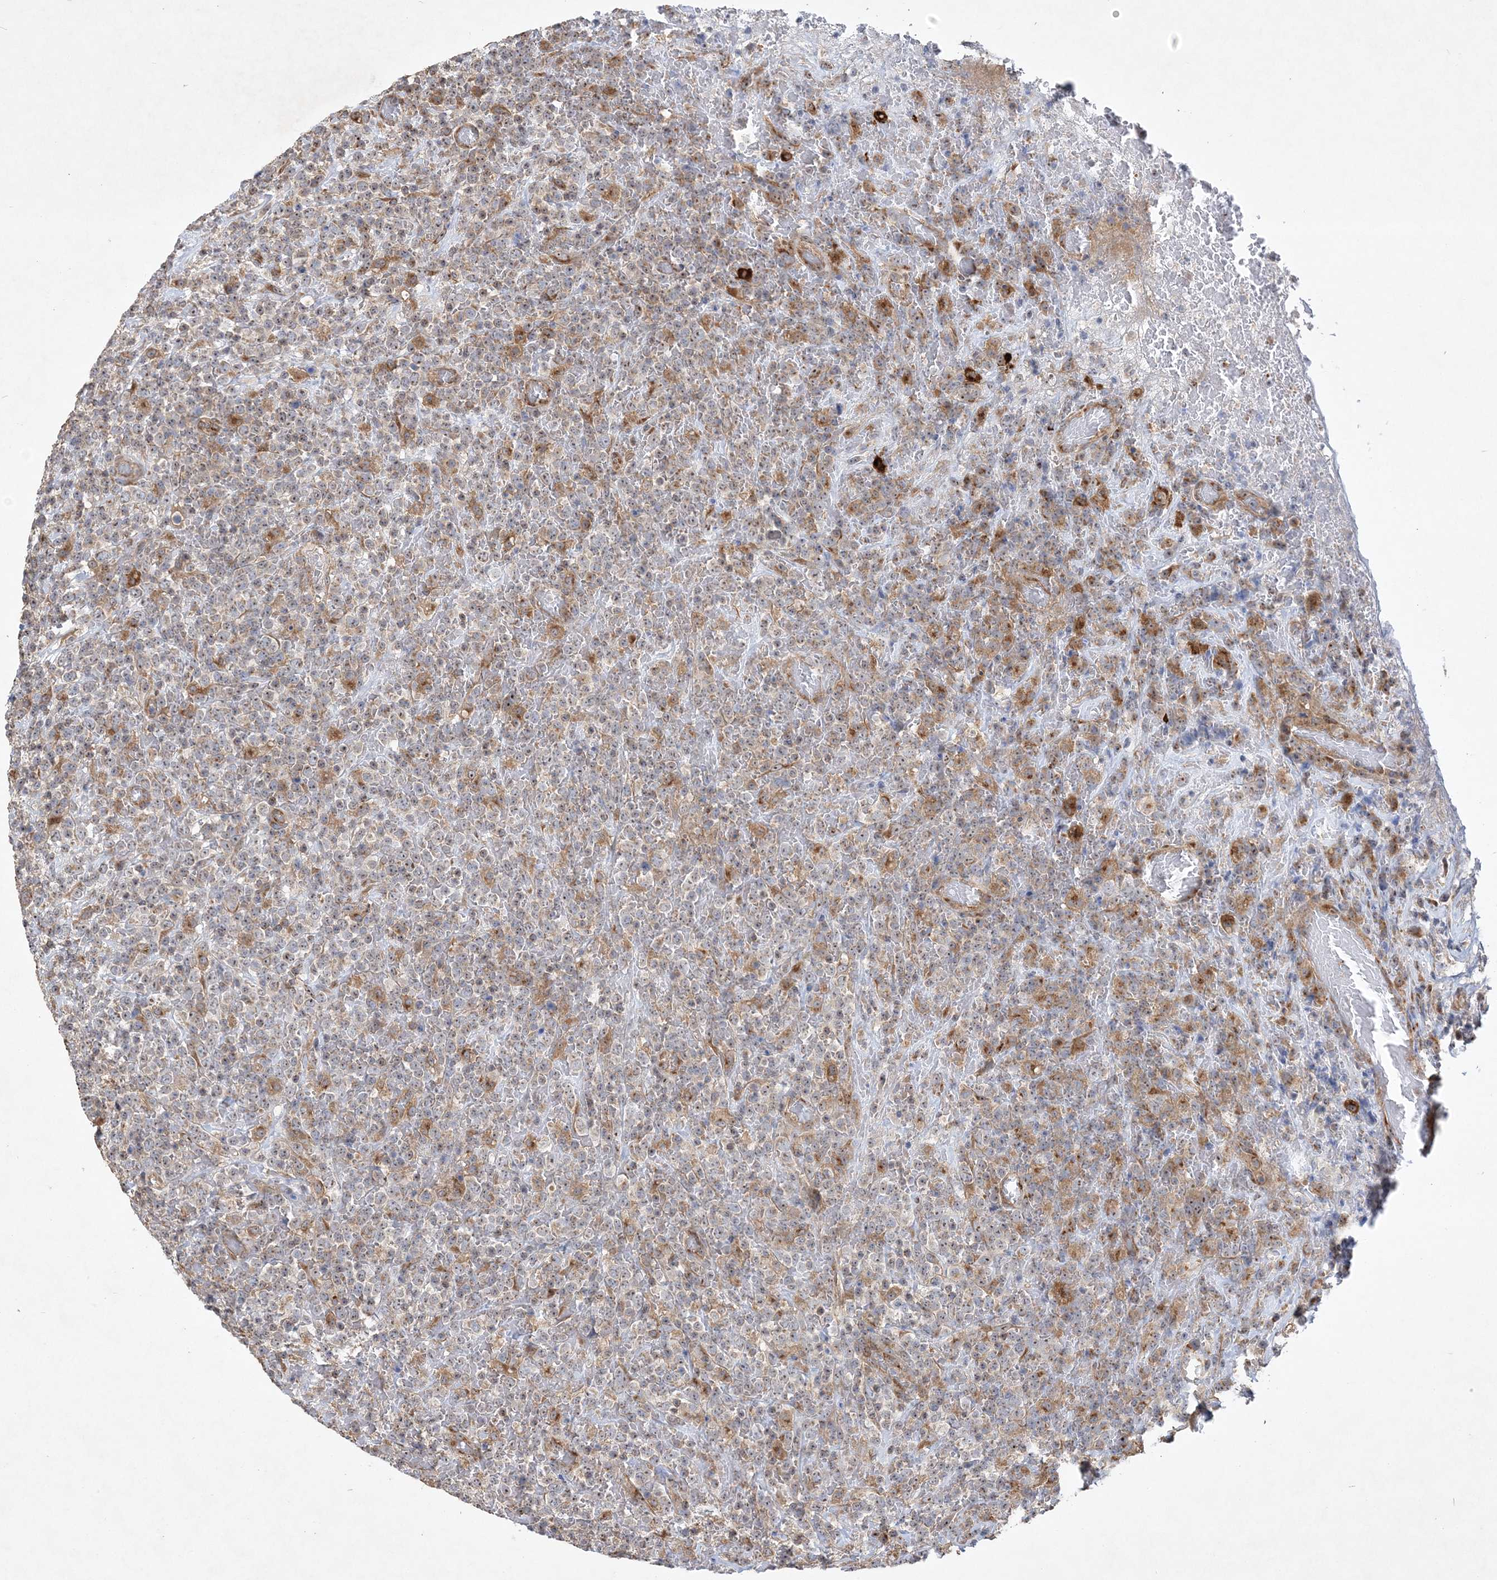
{"staining": {"intensity": "weak", "quantity": "25%-75%", "location": "nuclear"}, "tissue": "lymphoma", "cell_type": "Tumor cells", "image_type": "cancer", "snomed": [{"axis": "morphology", "description": "Malignant lymphoma, non-Hodgkin's type, High grade"}, {"axis": "topography", "description": "Colon"}], "caption": "A high-resolution micrograph shows immunohistochemistry staining of malignant lymphoma, non-Hodgkin's type (high-grade), which reveals weak nuclear expression in about 25%-75% of tumor cells.", "gene": "FEZ2", "patient": {"sex": "female", "age": 53}}